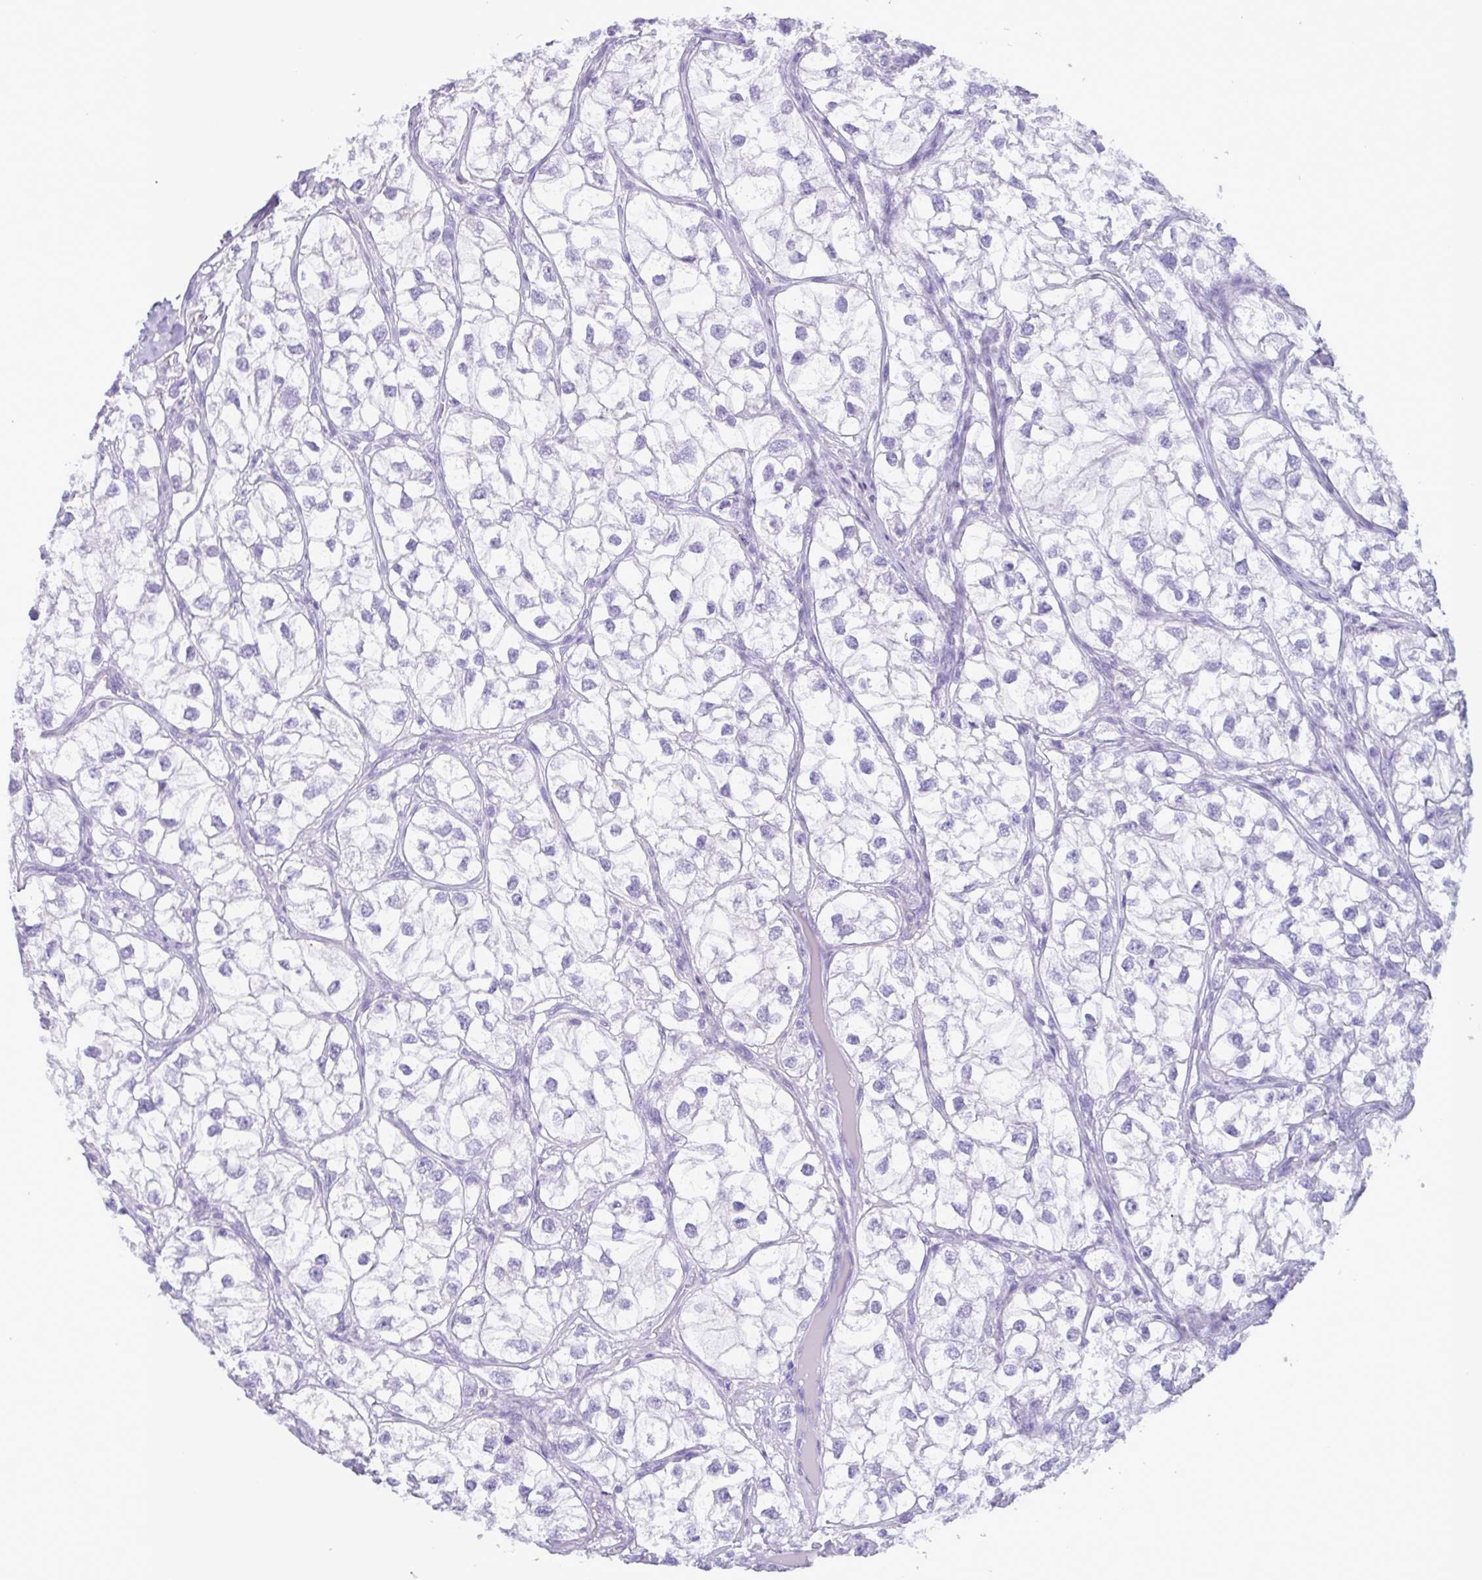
{"staining": {"intensity": "negative", "quantity": "none", "location": "none"}, "tissue": "renal cancer", "cell_type": "Tumor cells", "image_type": "cancer", "snomed": [{"axis": "morphology", "description": "Adenocarcinoma, NOS"}, {"axis": "topography", "description": "Kidney"}], "caption": "An IHC histopathology image of adenocarcinoma (renal) is shown. There is no staining in tumor cells of adenocarcinoma (renal).", "gene": "LTF", "patient": {"sex": "male", "age": 59}}